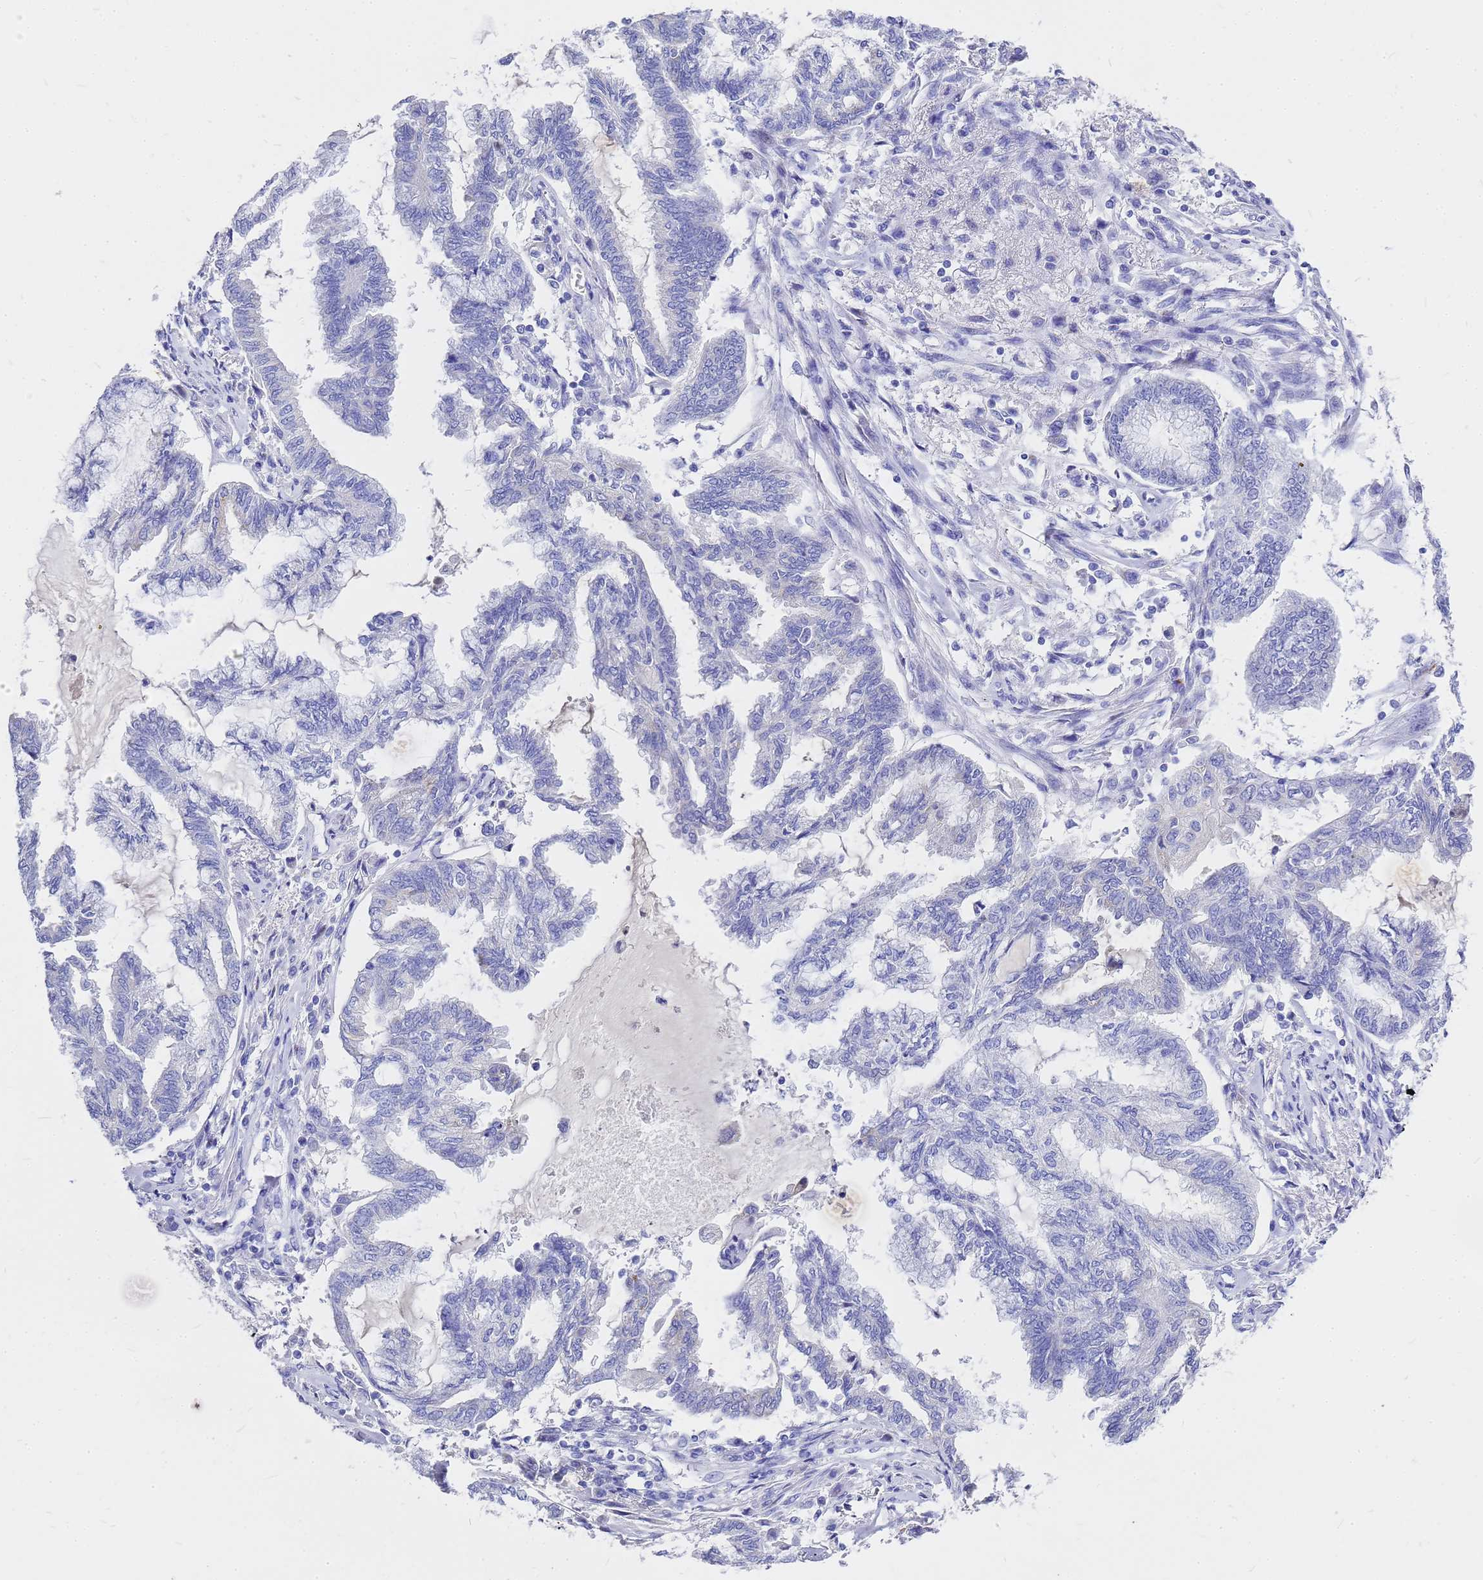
{"staining": {"intensity": "negative", "quantity": "none", "location": "none"}, "tissue": "endometrial cancer", "cell_type": "Tumor cells", "image_type": "cancer", "snomed": [{"axis": "morphology", "description": "Adenocarcinoma, NOS"}, {"axis": "topography", "description": "Endometrium"}], "caption": "An IHC photomicrograph of endometrial adenocarcinoma is shown. There is no staining in tumor cells of endometrial adenocarcinoma.", "gene": "OR52E2", "patient": {"sex": "female", "age": 86}}